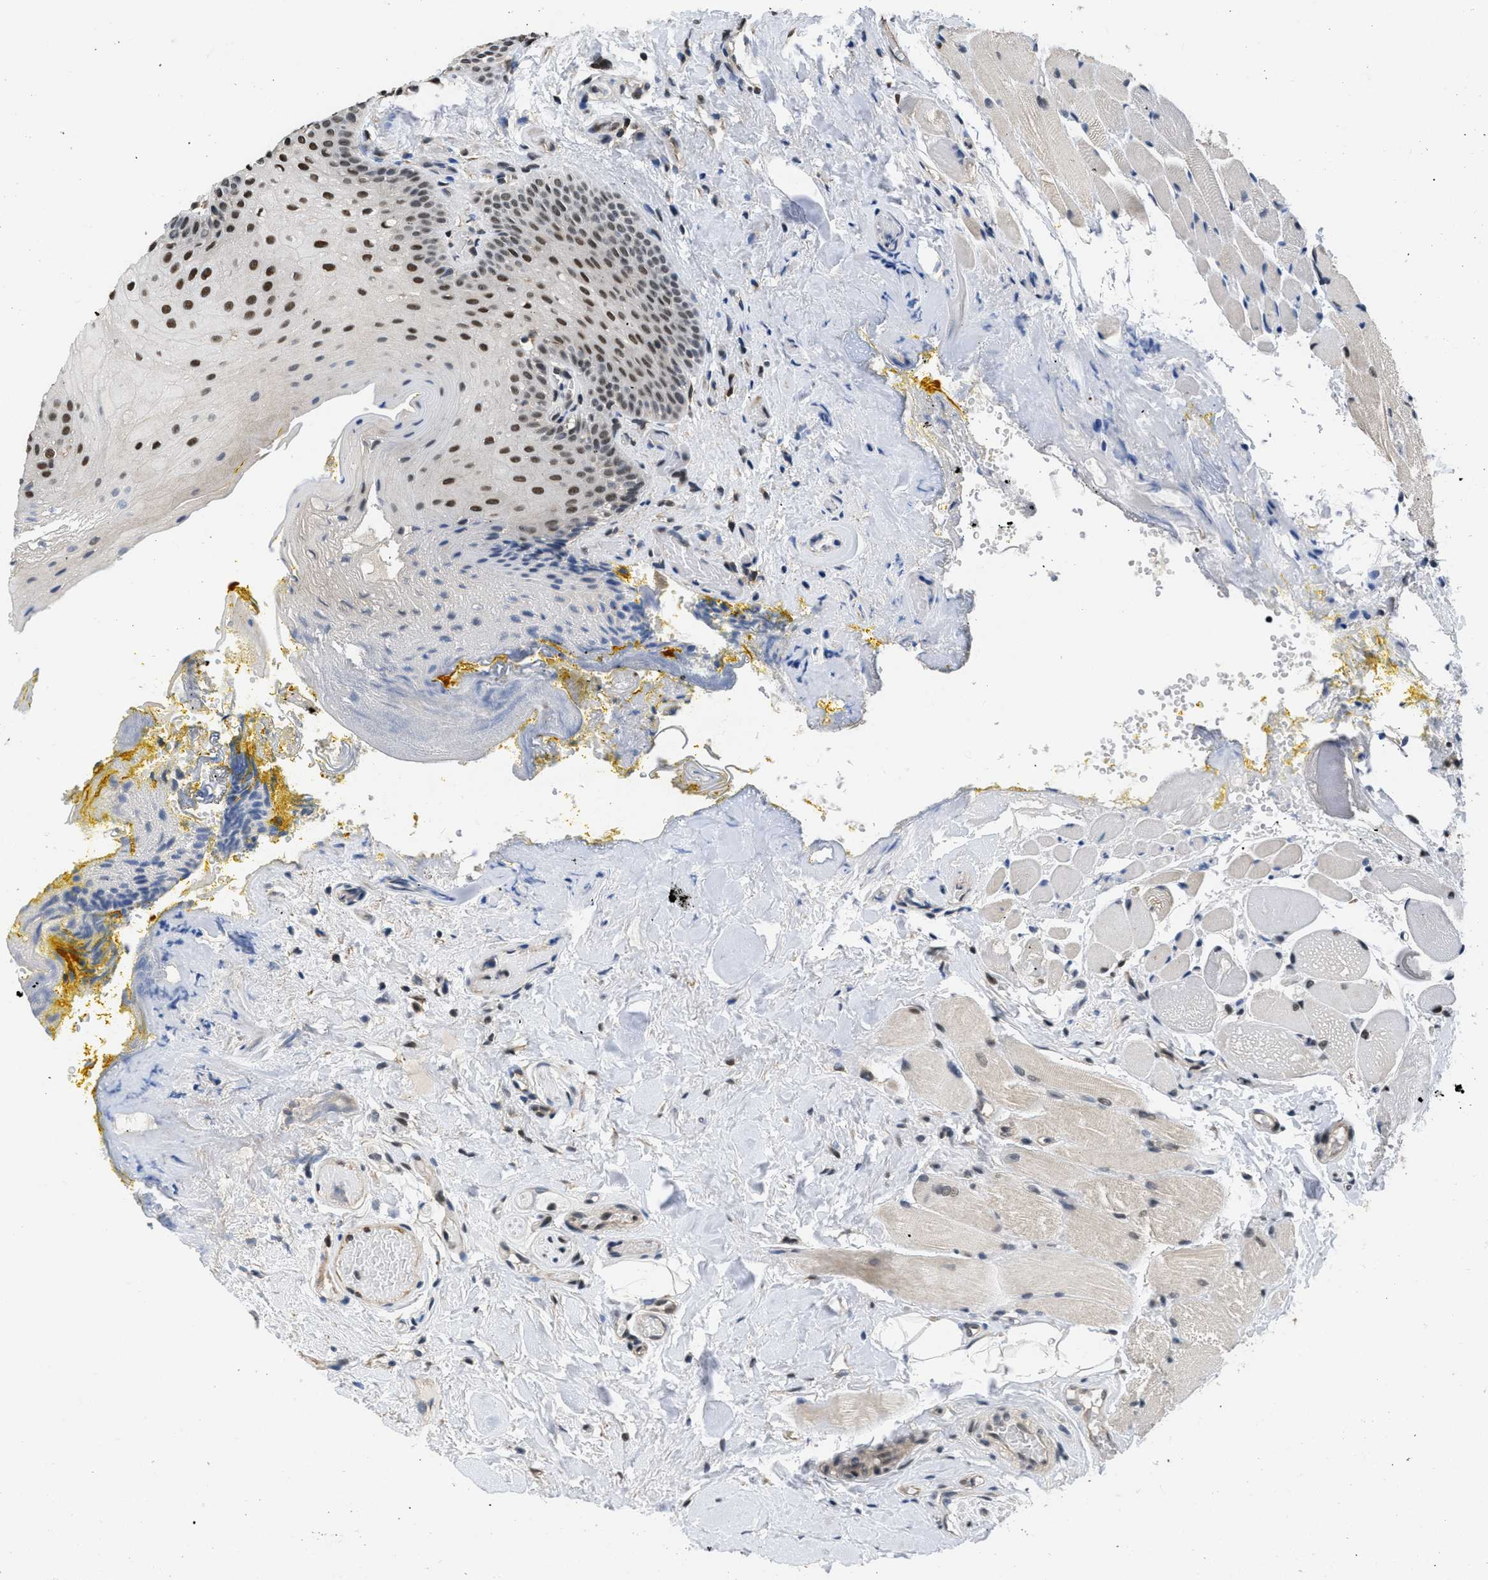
{"staining": {"intensity": "moderate", "quantity": ">75%", "location": "nuclear"}, "tissue": "oral mucosa", "cell_type": "Squamous epithelial cells", "image_type": "normal", "snomed": [{"axis": "morphology", "description": "Normal tissue, NOS"}, {"axis": "topography", "description": "Oral tissue"}], "caption": "Protein analysis of normal oral mucosa reveals moderate nuclear expression in approximately >75% of squamous epithelial cells.", "gene": "CUL4B", "patient": {"sex": "male", "age": 54}}